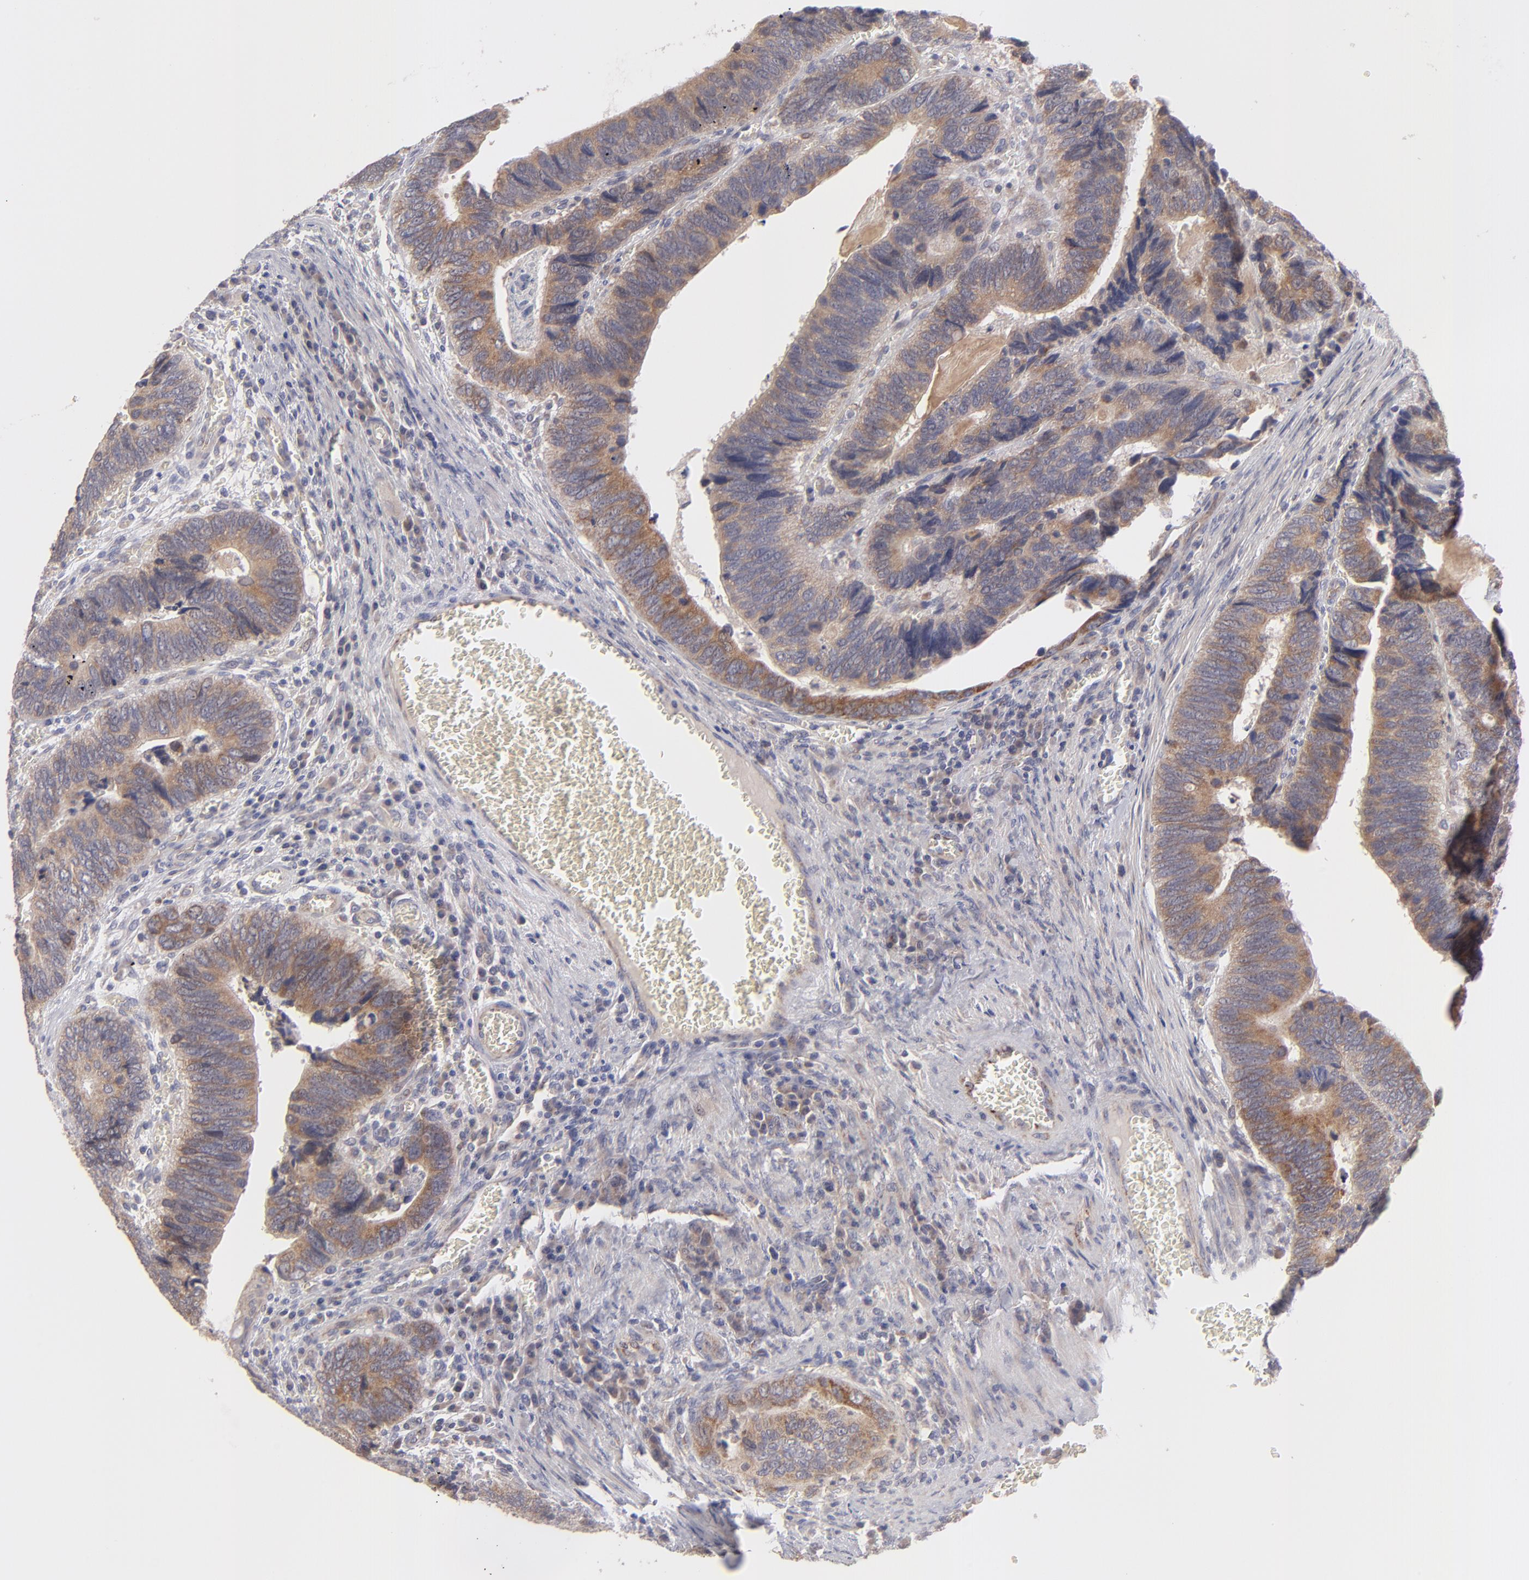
{"staining": {"intensity": "moderate", "quantity": ">75%", "location": "cytoplasmic/membranous"}, "tissue": "colorectal cancer", "cell_type": "Tumor cells", "image_type": "cancer", "snomed": [{"axis": "morphology", "description": "Adenocarcinoma, NOS"}, {"axis": "topography", "description": "Colon"}], "caption": "Immunohistochemistry photomicrograph of neoplastic tissue: adenocarcinoma (colorectal) stained using immunohistochemistry (IHC) exhibits medium levels of moderate protein expression localized specifically in the cytoplasmic/membranous of tumor cells, appearing as a cytoplasmic/membranous brown color.", "gene": "HCCS", "patient": {"sex": "male", "age": 72}}